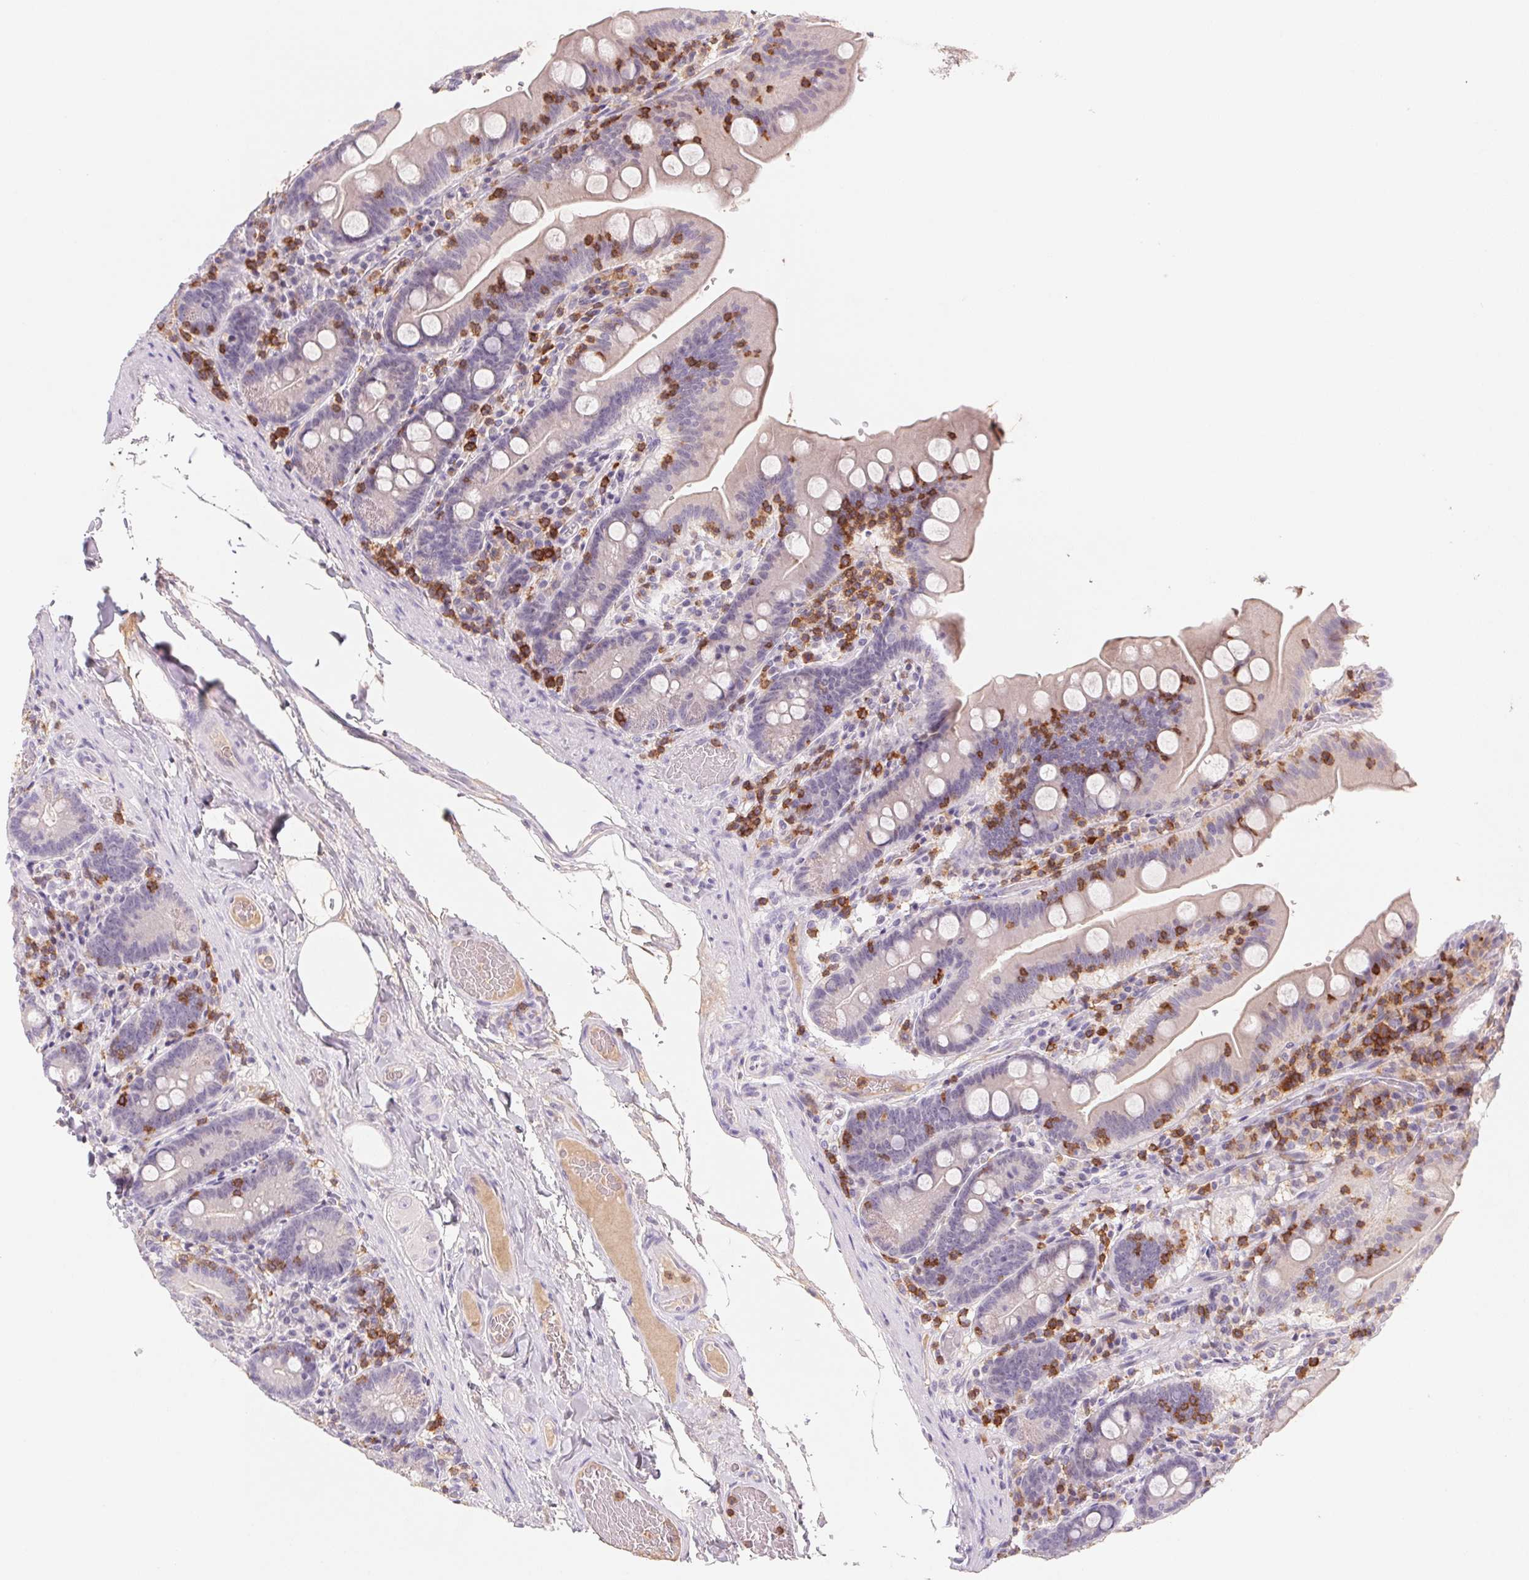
{"staining": {"intensity": "weak", "quantity": "<25%", "location": "cytoplasmic/membranous"}, "tissue": "small intestine", "cell_type": "Glandular cells", "image_type": "normal", "snomed": [{"axis": "morphology", "description": "Normal tissue, NOS"}, {"axis": "topography", "description": "Small intestine"}], "caption": "IHC micrograph of benign small intestine: human small intestine stained with DAB (3,3'-diaminobenzidine) exhibits no significant protein staining in glandular cells. (DAB immunohistochemistry (IHC) with hematoxylin counter stain).", "gene": "KIF26A", "patient": {"sex": "male", "age": 37}}